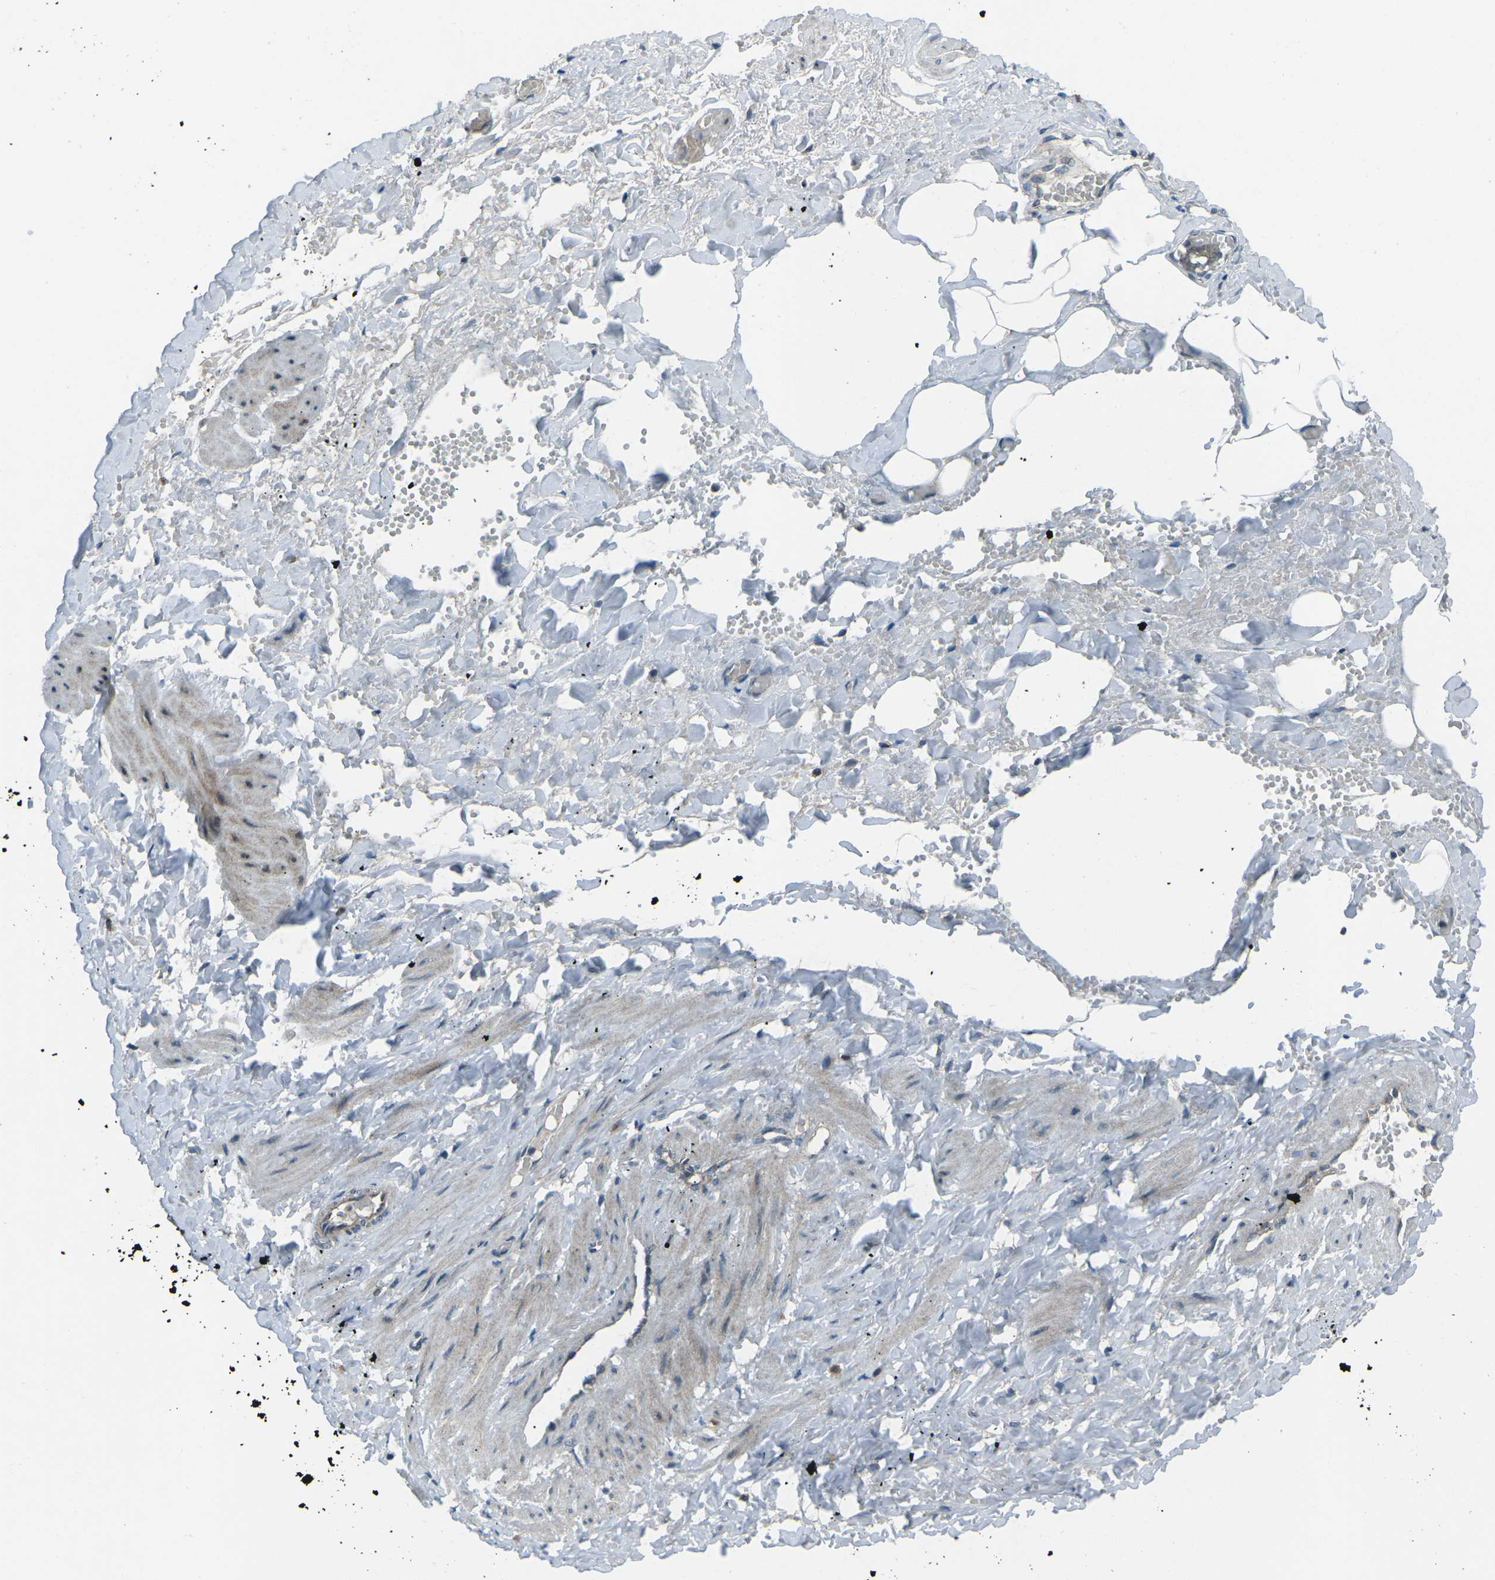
{"staining": {"intensity": "negative", "quantity": "none", "location": "none"}, "tissue": "adipose tissue", "cell_type": "Adipocytes", "image_type": "normal", "snomed": [{"axis": "morphology", "description": "Normal tissue, NOS"}, {"axis": "topography", "description": "Soft tissue"}, {"axis": "topography", "description": "Vascular tissue"}], "caption": "This is a micrograph of immunohistochemistry (IHC) staining of unremarkable adipose tissue, which shows no positivity in adipocytes.", "gene": "CDK16", "patient": {"sex": "female", "age": 35}}